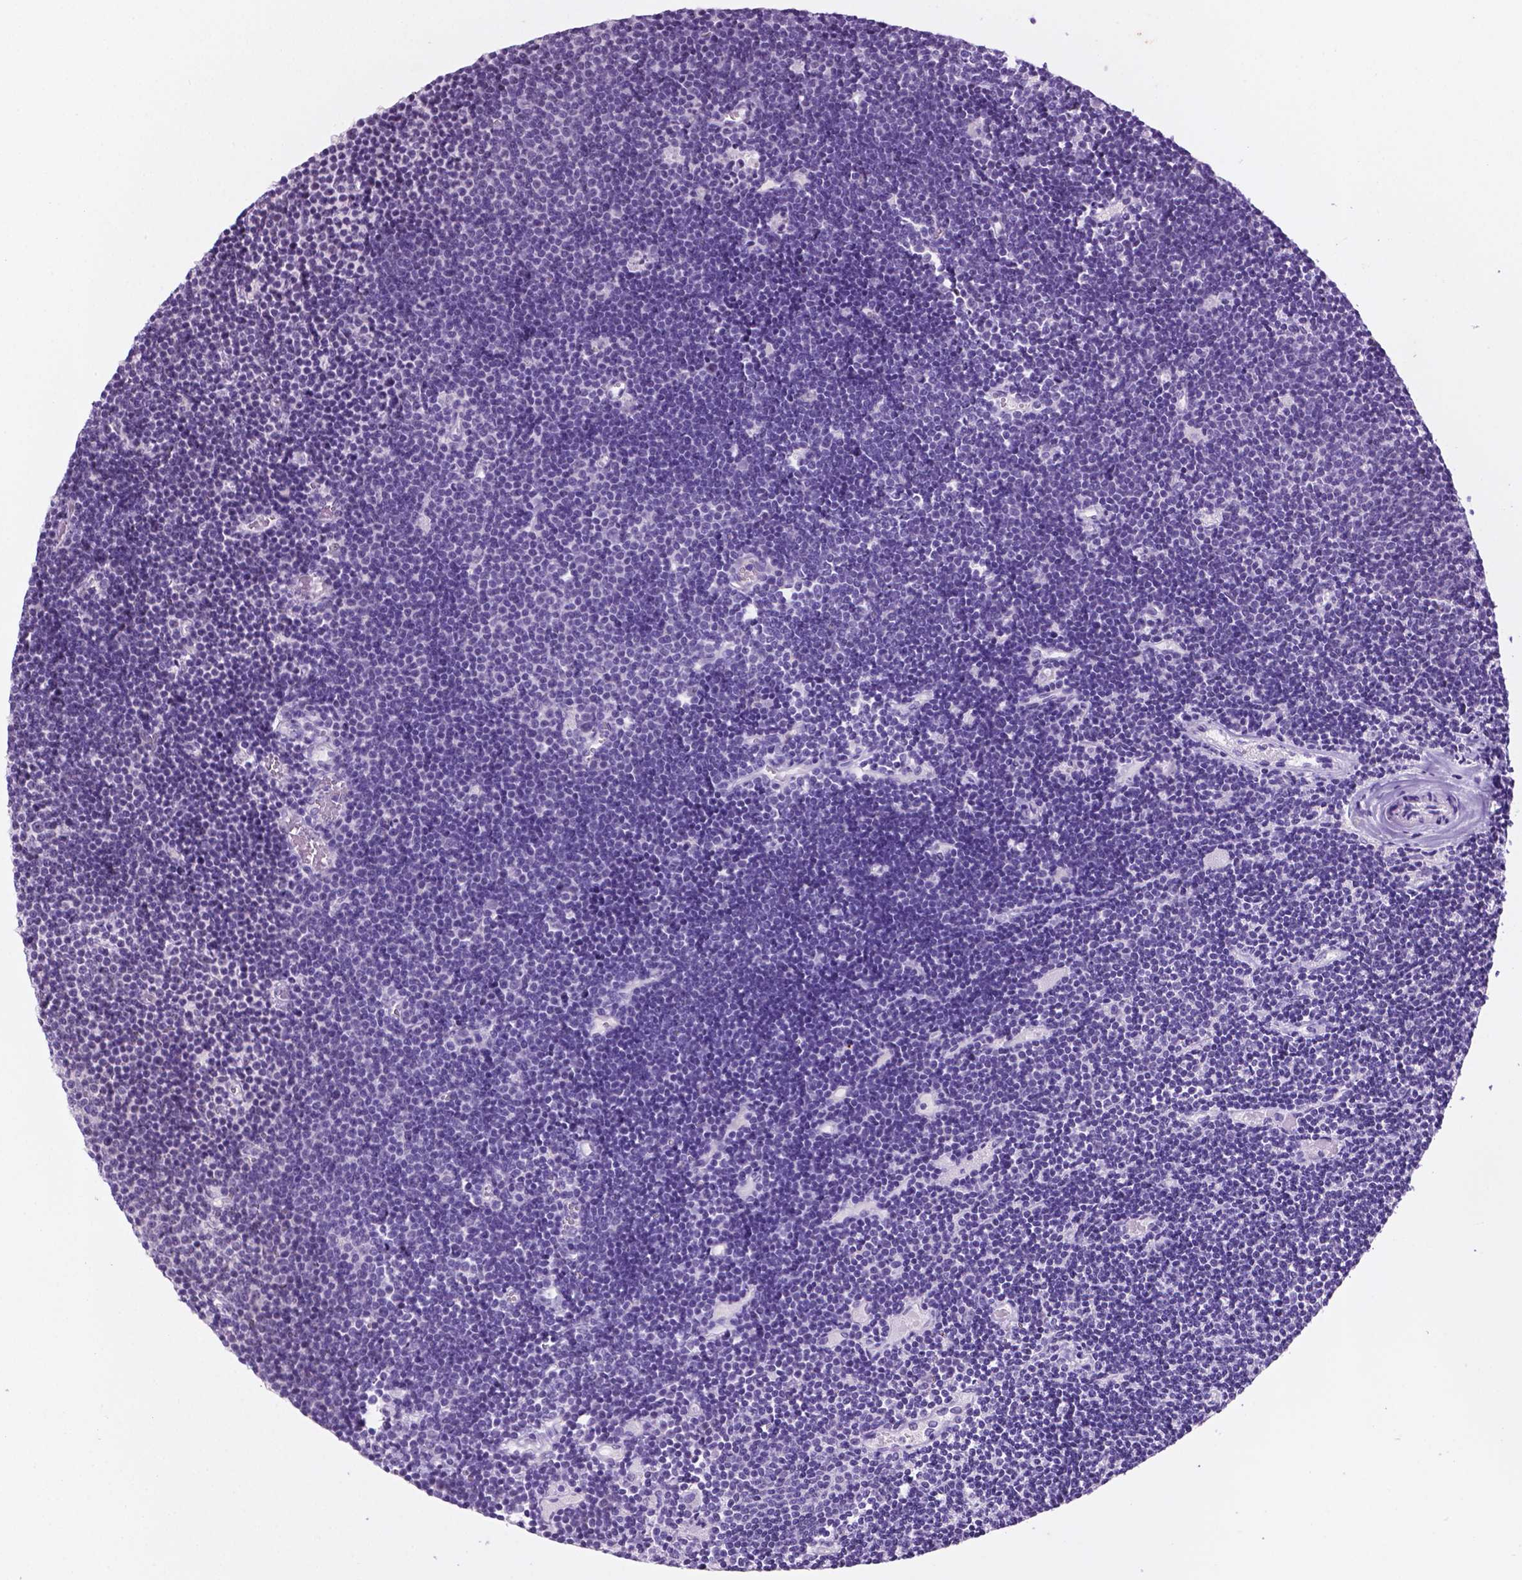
{"staining": {"intensity": "negative", "quantity": "none", "location": "none"}, "tissue": "lymphoma", "cell_type": "Tumor cells", "image_type": "cancer", "snomed": [{"axis": "morphology", "description": "Malignant lymphoma, non-Hodgkin's type, Low grade"}, {"axis": "topography", "description": "Brain"}], "caption": "Micrograph shows no protein positivity in tumor cells of malignant lymphoma, non-Hodgkin's type (low-grade) tissue.", "gene": "C18orf21", "patient": {"sex": "female", "age": 66}}